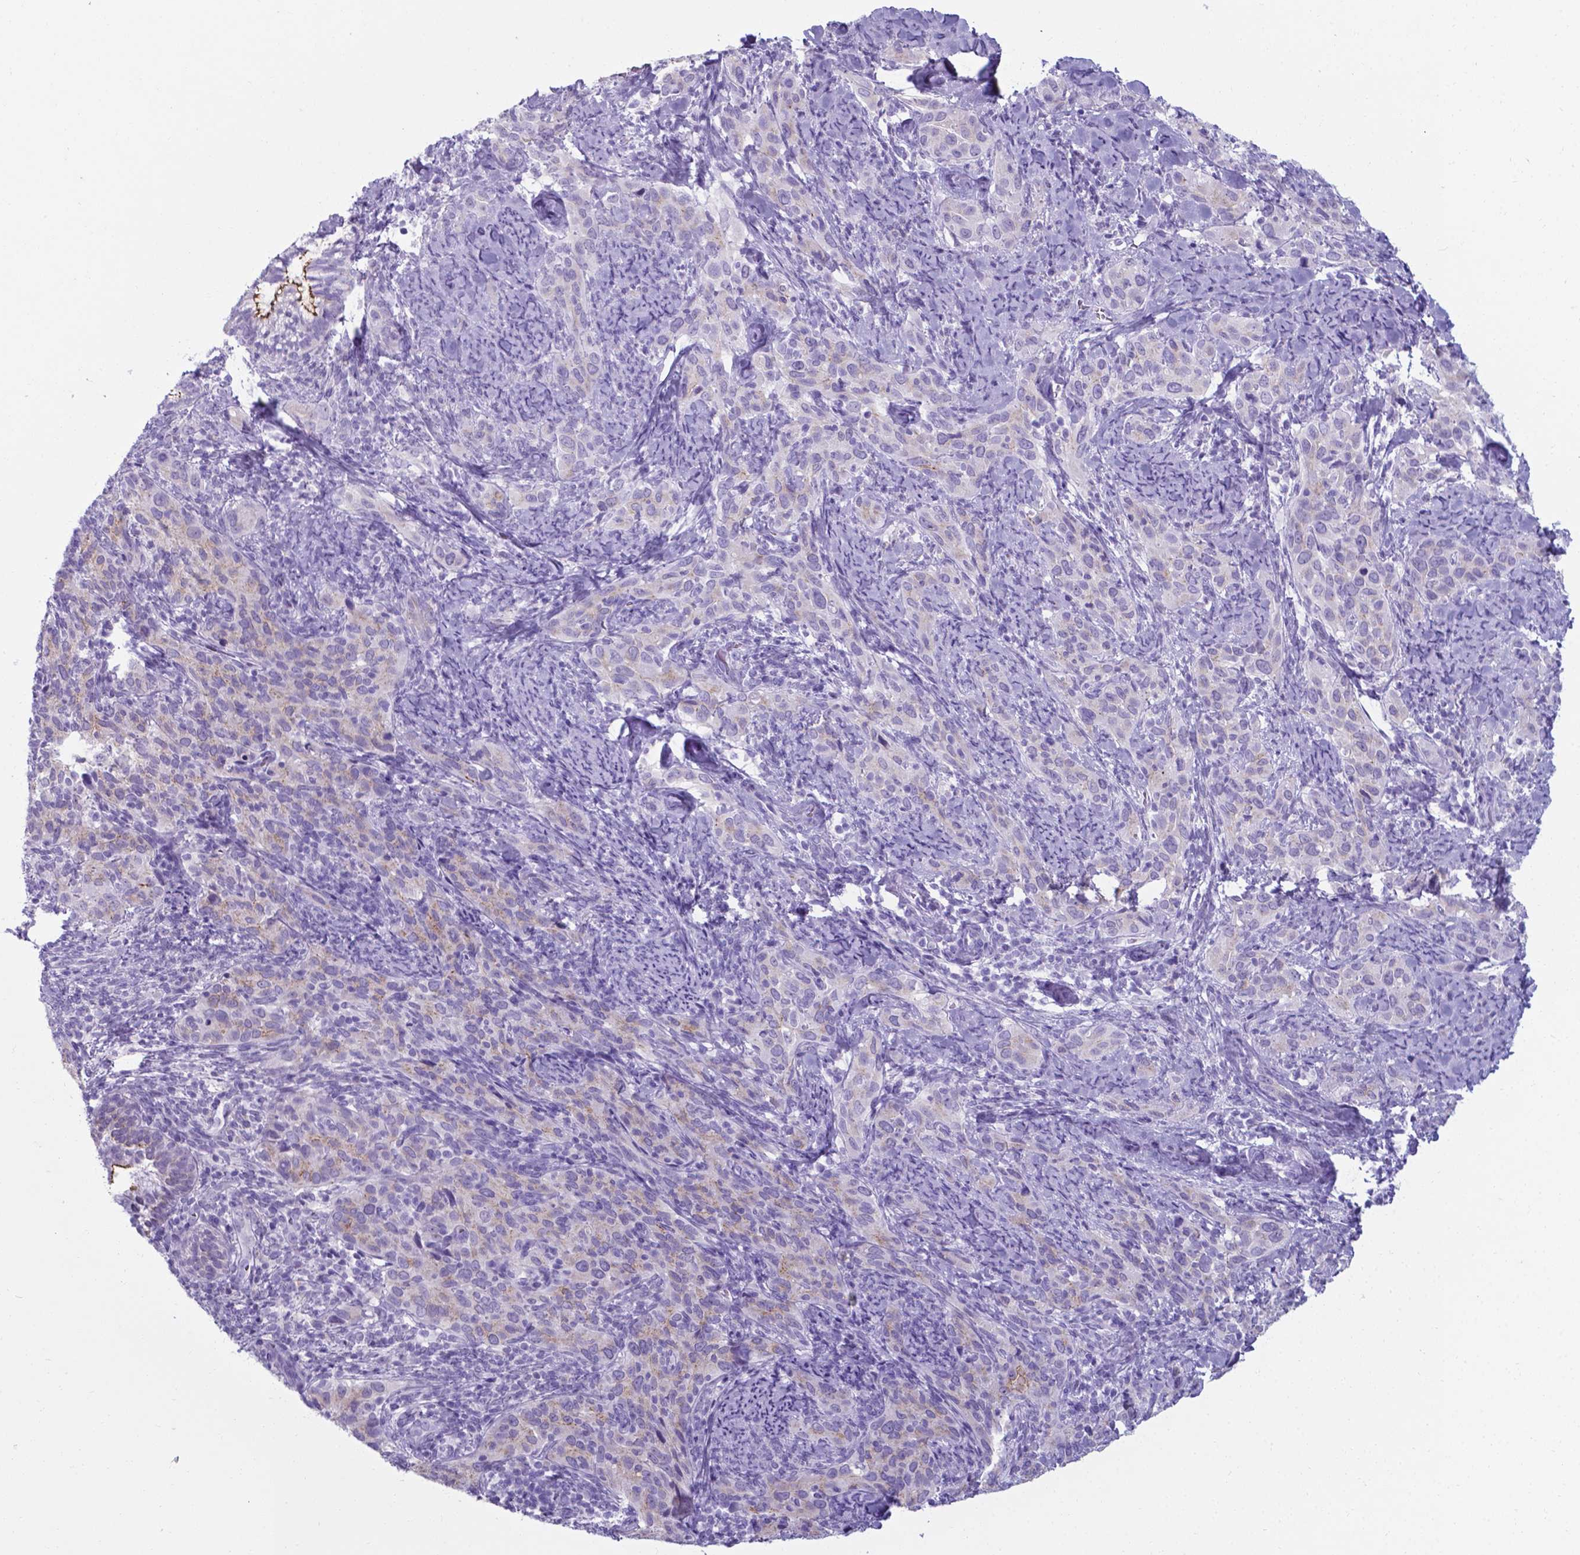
{"staining": {"intensity": "moderate", "quantity": "25%-75%", "location": "cytoplasmic/membranous"}, "tissue": "cervical cancer", "cell_type": "Tumor cells", "image_type": "cancer", "snomed": [{"axis": "morphology", "description": "Squamous cell carcinoma, NOS"}, {"axis": "topography", "description": "Cervix"}], "caption": "IHC photomicrograph of neoplastic tissue: cervical squamous cell carcinoma stained using immunohistochemistry (IHC) reveals medium levels of moderate protein expression localized specifically in the cytoplasmic/membranous of tumor cells, appearing as a cytoplasmic/membranous brown color.", "gene": "AP5B1", "patient": {"sex": "female", "age": 51}}